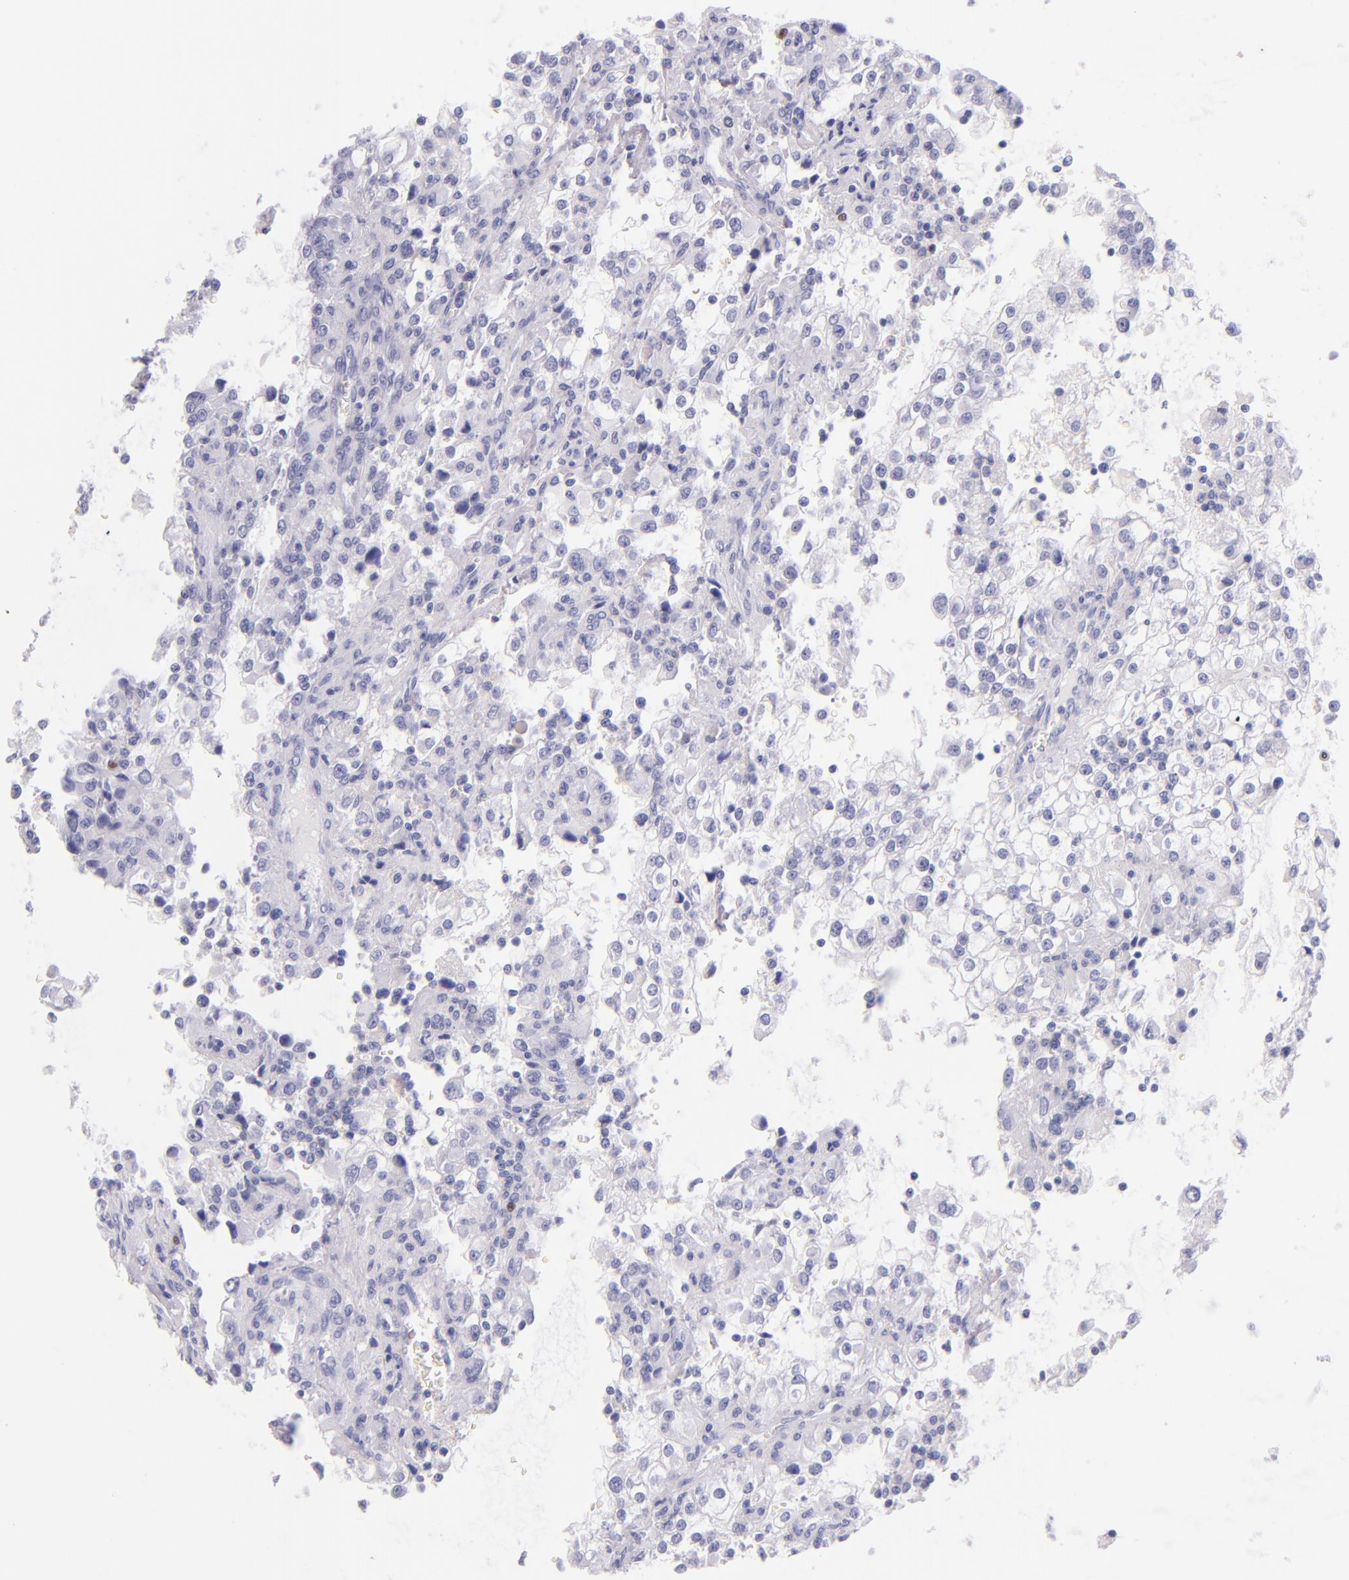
{"staining": {"intensity": "negative", "quantity": "none", "location": "none"}, "tissue": "renal cancer", "cell_type": "Tumor cells", "image_type": "cancer", "snomed": [{"axis": "morphology", "description": "Adenocarcinoma, NOS"}, {"axis": "topography", "description": "Kidney"}], "caption": "Tumor cells show no significant protein staining in adenocarcinoma (renal). (Brightfield microscopy of DAB (3,3'-diaminobenzidine) immunohistochemistry at high magnification).", "gene": "IRF4", "patient": {"sex": "female", "age": 52}}